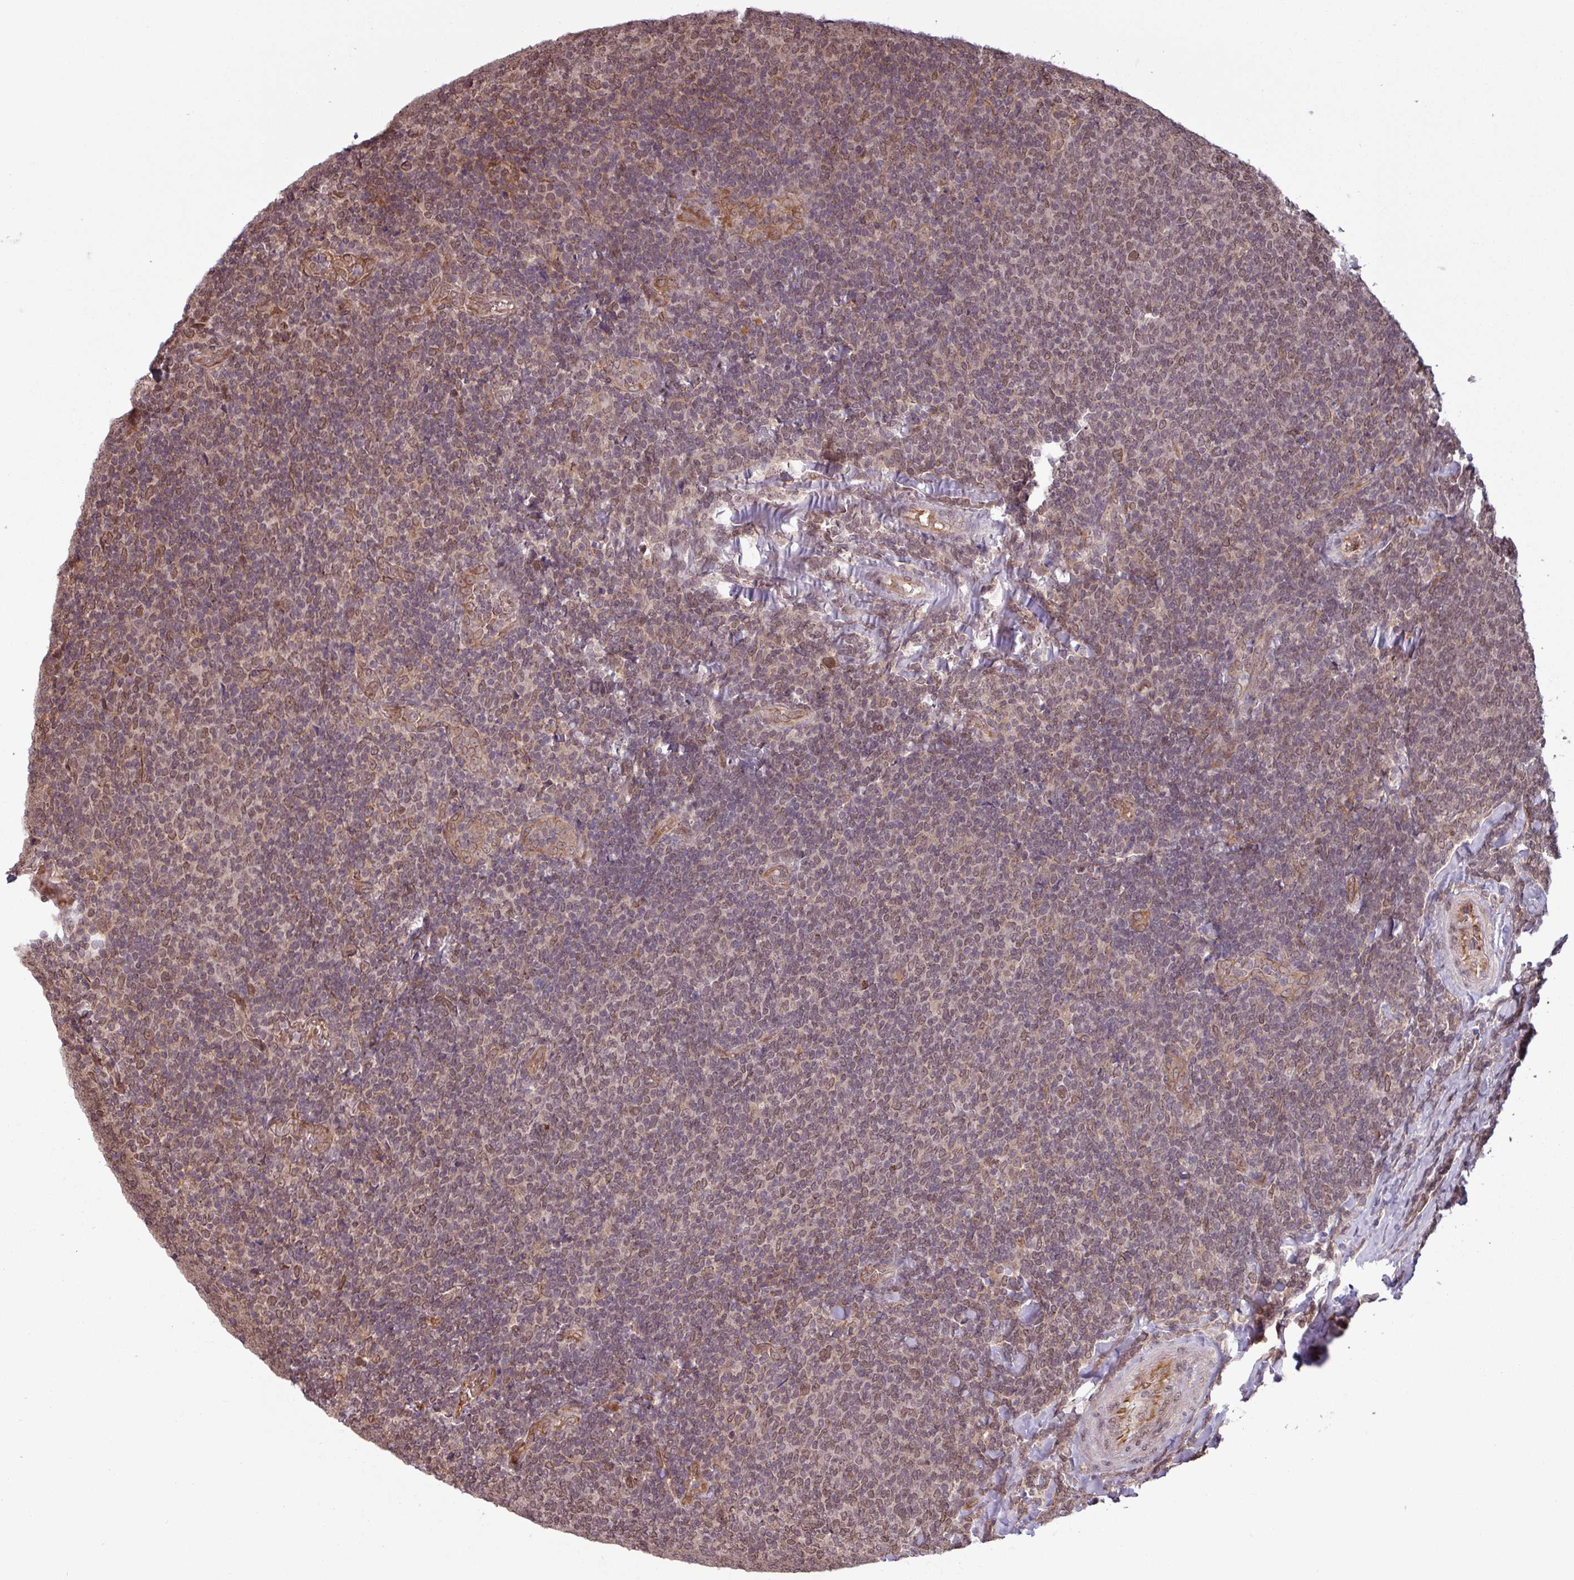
{"staining": {"intensity": "weak", "quantity": "25%-75%", "location": "nuclear"}, "tissue": "lymphoma", "cell_type": "Tumor cells", "image_type": "cancer", "snomed": [{"axis": "morphology", "description": "Malignant lymphoma, non-Hodgkin's type, Low grade"}, {"axis": "topography", "description": "Lymph node"}], "caption": "Lymphoma stained for a protein displays weak nuclear positivity in tumor cells.", "gene": "RBM4B", "patient": {"sex": "male", "age": 52}}